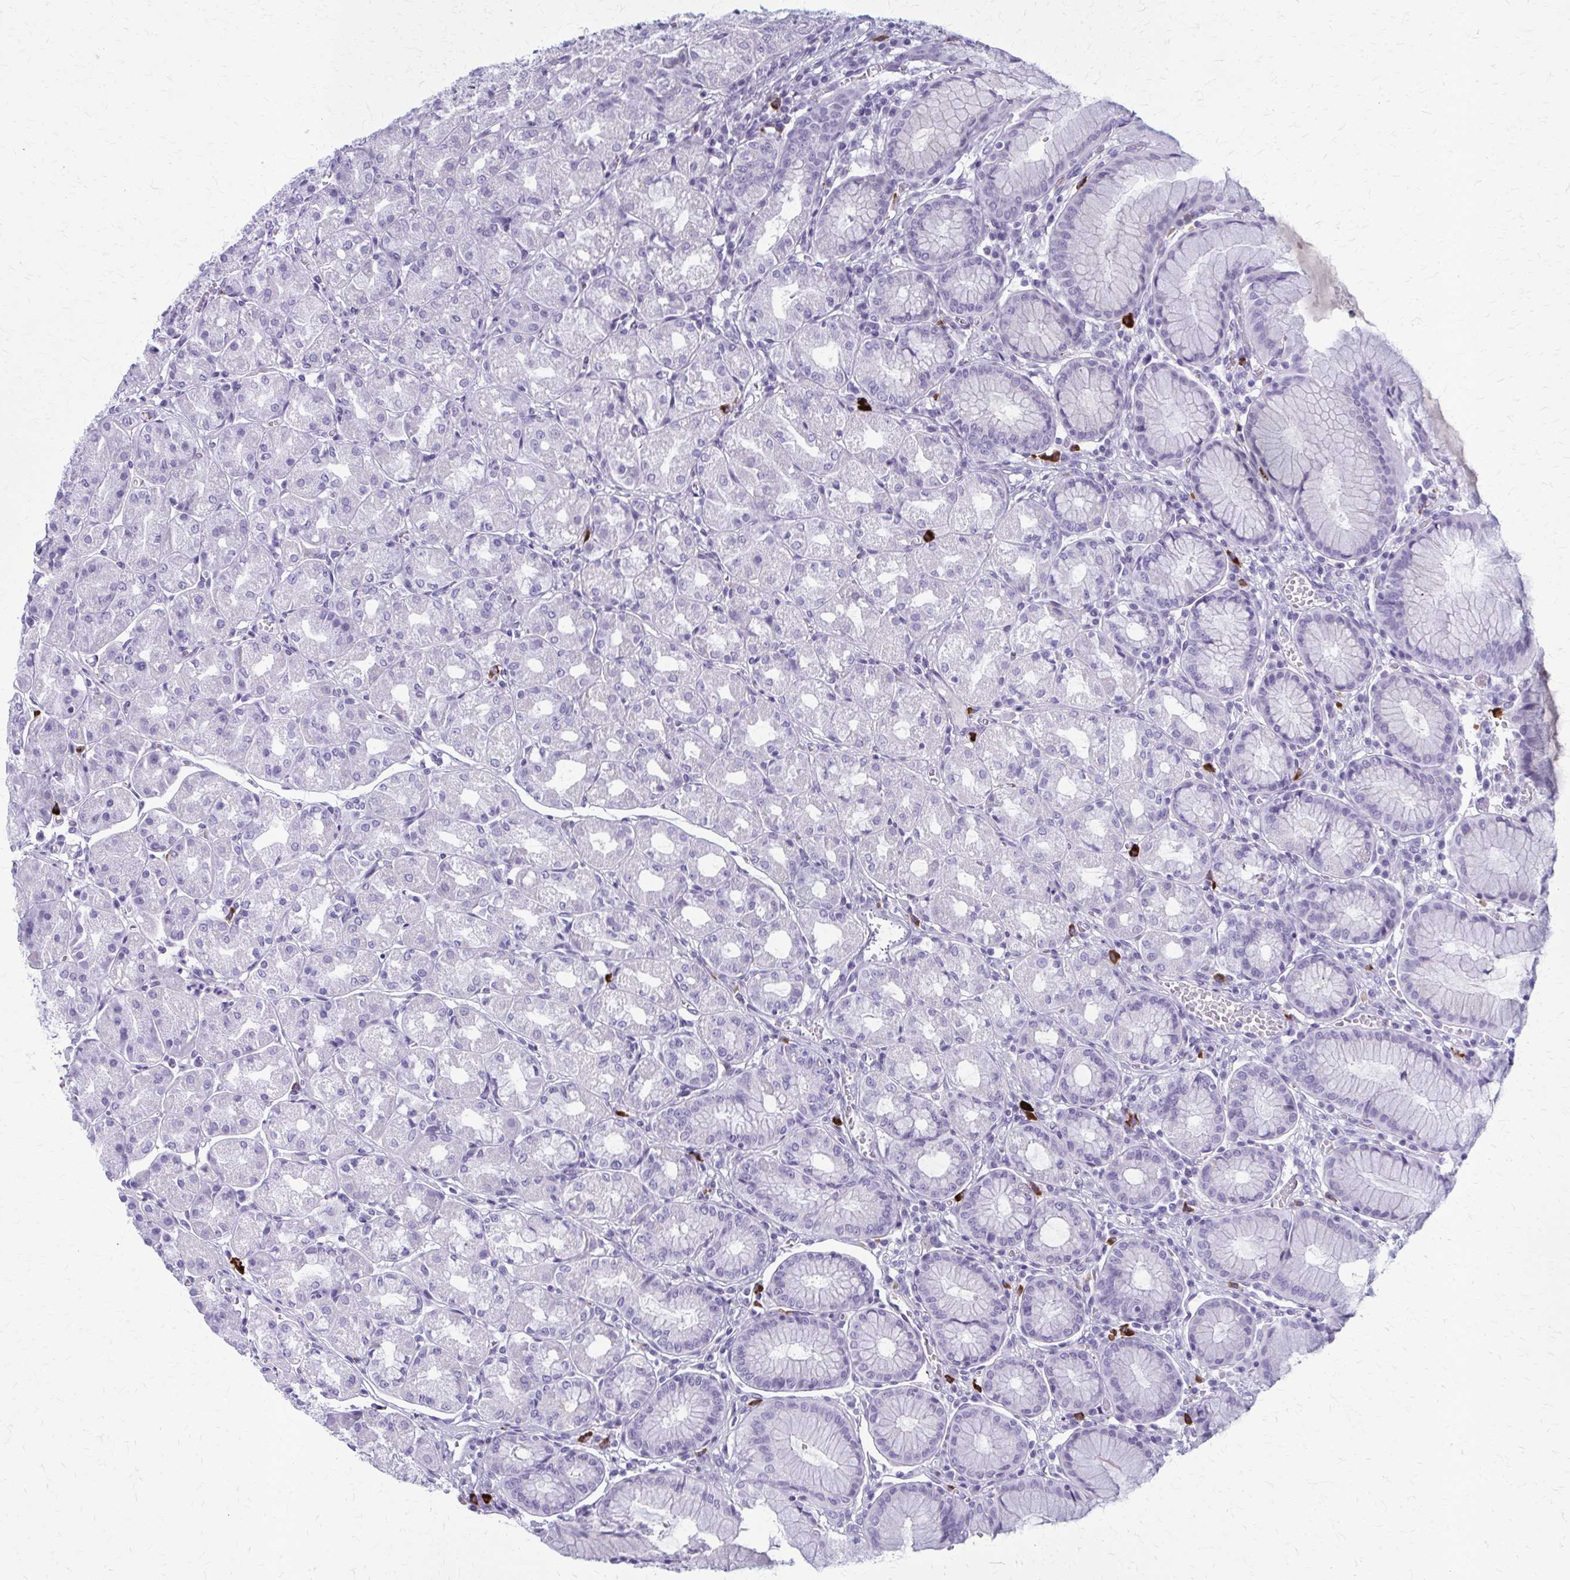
{"staining": {"intensity": "negative", "quantity": "none", "location": "none"}, "tissue": "stomach", "cell_type": "Glandular cells", "image_type": "normal", "snomed": [{"axis": "morphology", "description": "Normal tissue, NOS"}, {"axis": "topography", "description": "Stomach"}], "caption": "Immunohistochemistry of unremarkable stomach reveals no expression in glandular cells. (DAB (3,3'-diaminobenzidine) immunohistochemistry (IHC) visualized using brightfield microscopy, high magnification).", "gene": "ZDHHC7", "patient": {"sex": "male", "age": 55}}